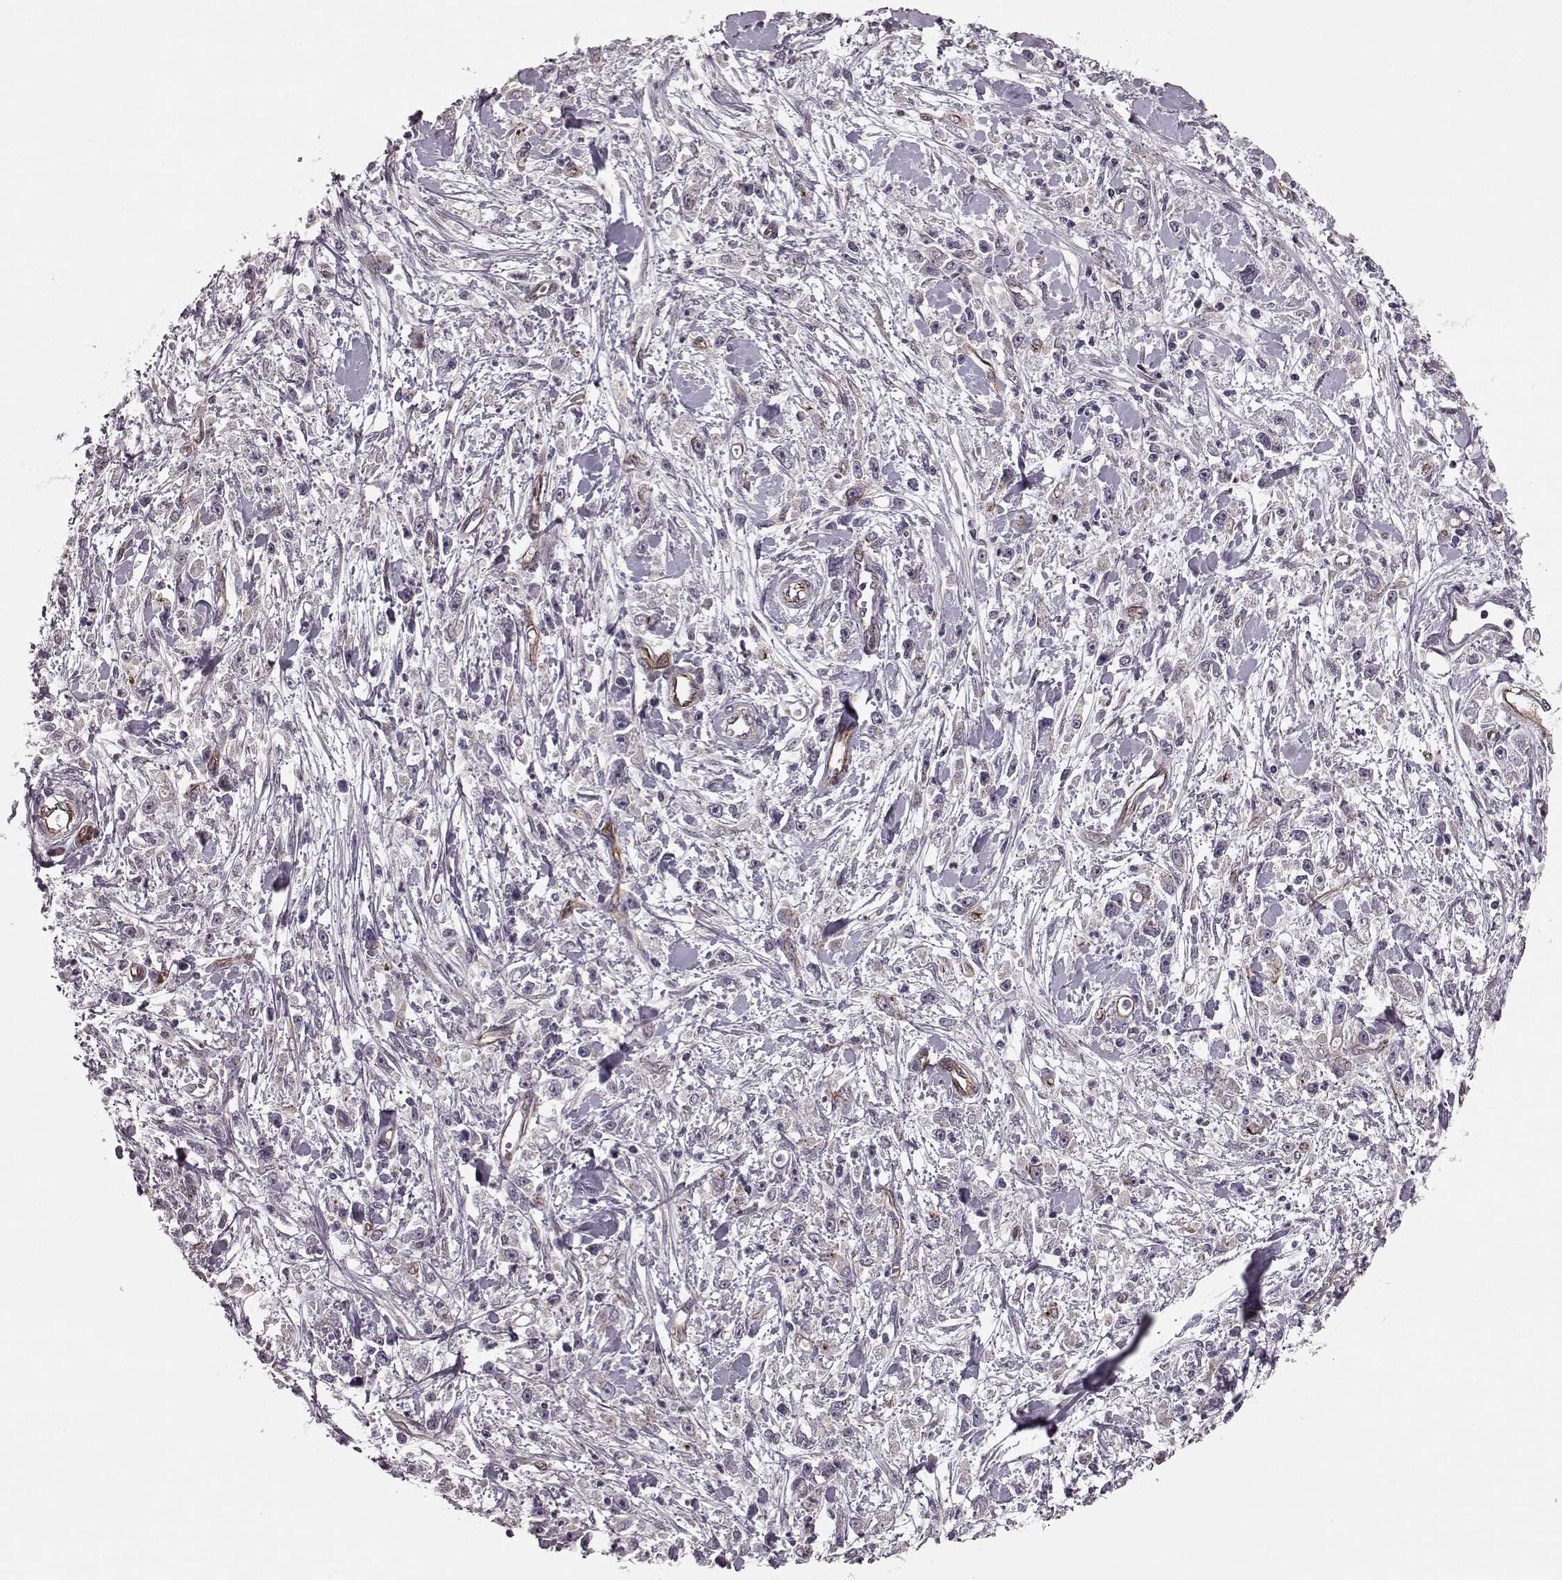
{"staining": {"intensity": "negative", "quantity": "none", "location": "none"}, "tissue": "stomach cancer", "cell_type": "Tumor cells", "image_type": "cancer", "snomed": [{"axis": "morphology", "description": "Adenocarcinoma, NOS"}, {"axis": "topography", "description": "Stomach"}], "caption": "Immunohistochemical staining of human adenocarcinoma (stomach) demonstrates no significant positivity in tumor cells.", "gene": "SYNPO", "patient": {"sex": "female", "age": 59}}